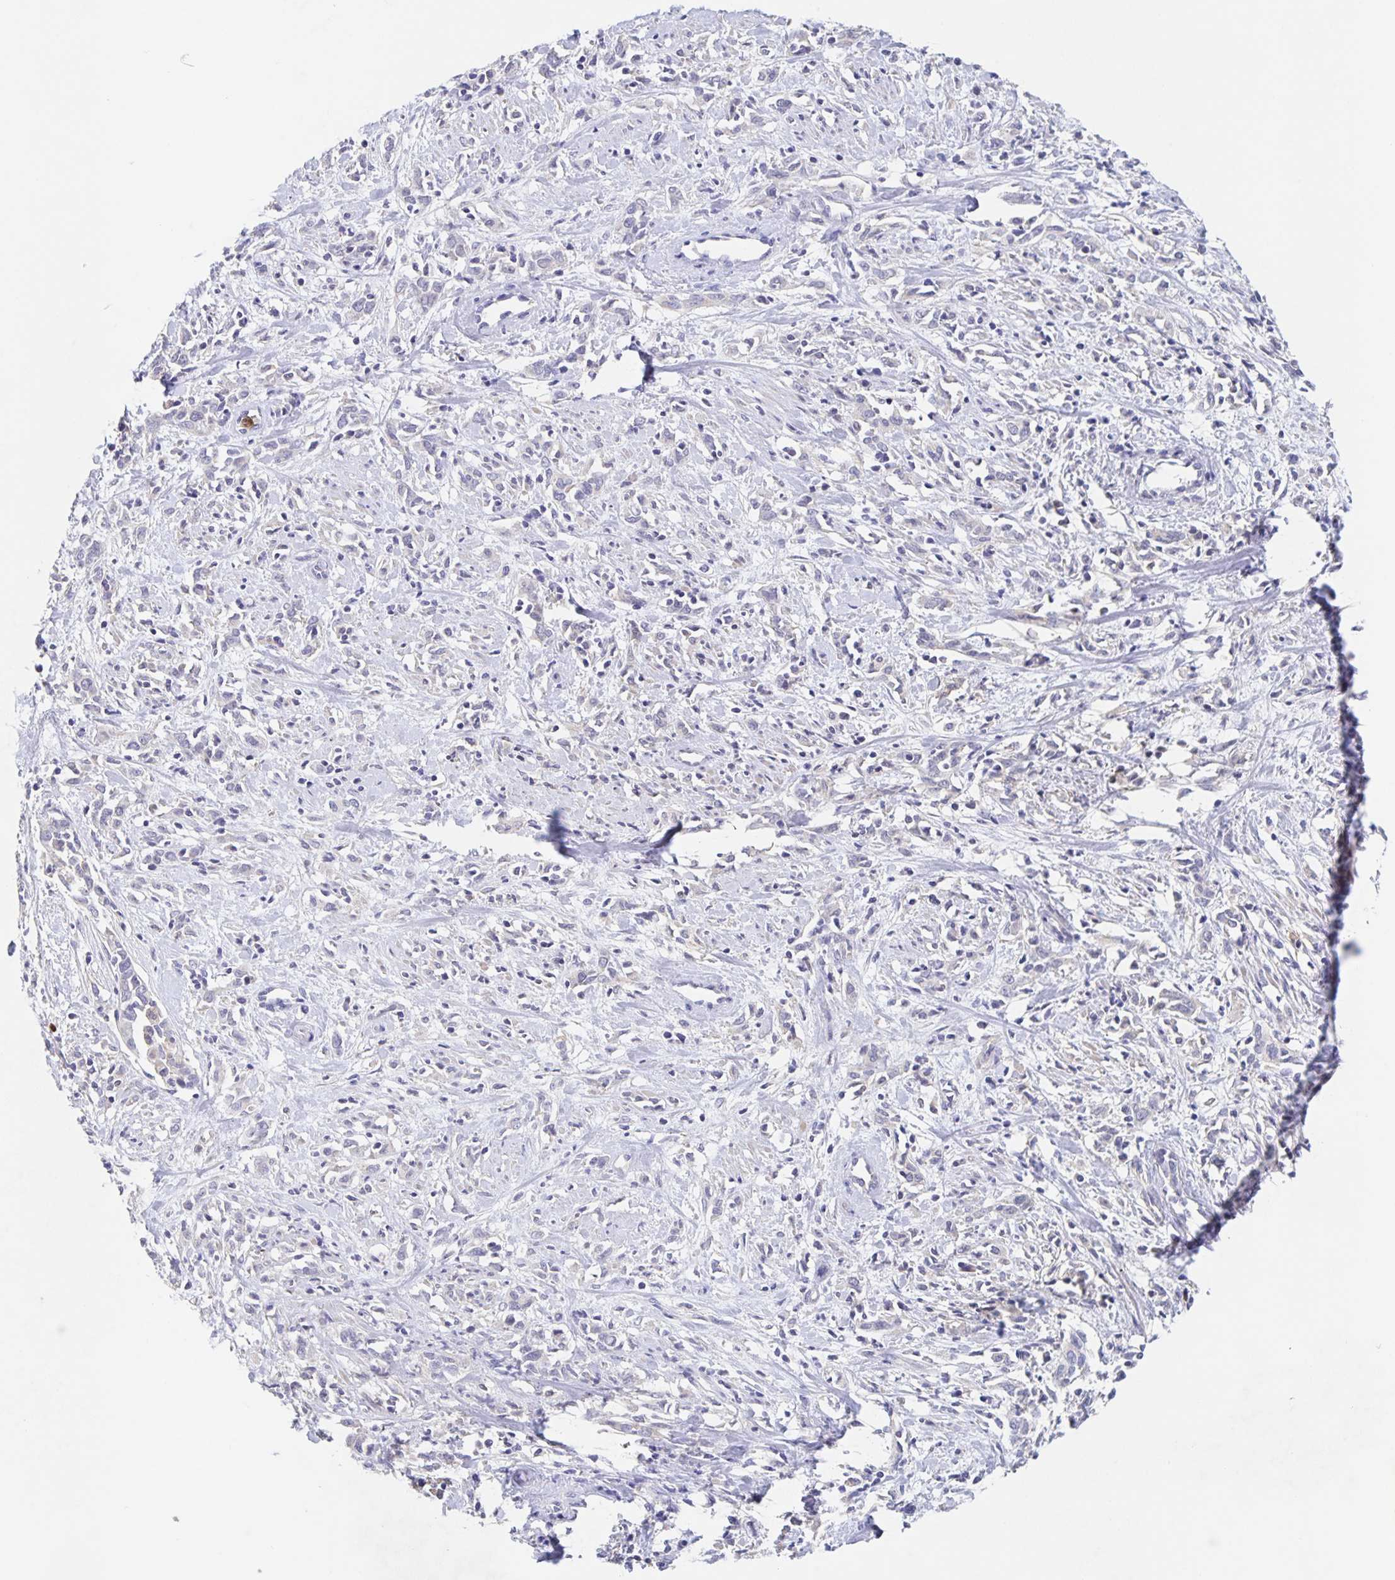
{"staining": {"intensity": "negative", "quantity": "none", "location": "none"}, "tissue": "cervical cancer", "cell_type": "Tumor cells", "image_type": "cancer", "snomed": [{"axis": "morphology", "description": "Adenocarcinoma, NOS"}, {"axis": "topography", "description": "Cervix"}], "caption": "Immunohistochemistry of cervical adenocarcinoma displays no positivity in tumor cells. (Brightfield microscopy of DAB immunohistochemistry at high magnification).", "gene": "CDC42BPG", "patient": {"sex": "female", "age": 40}}